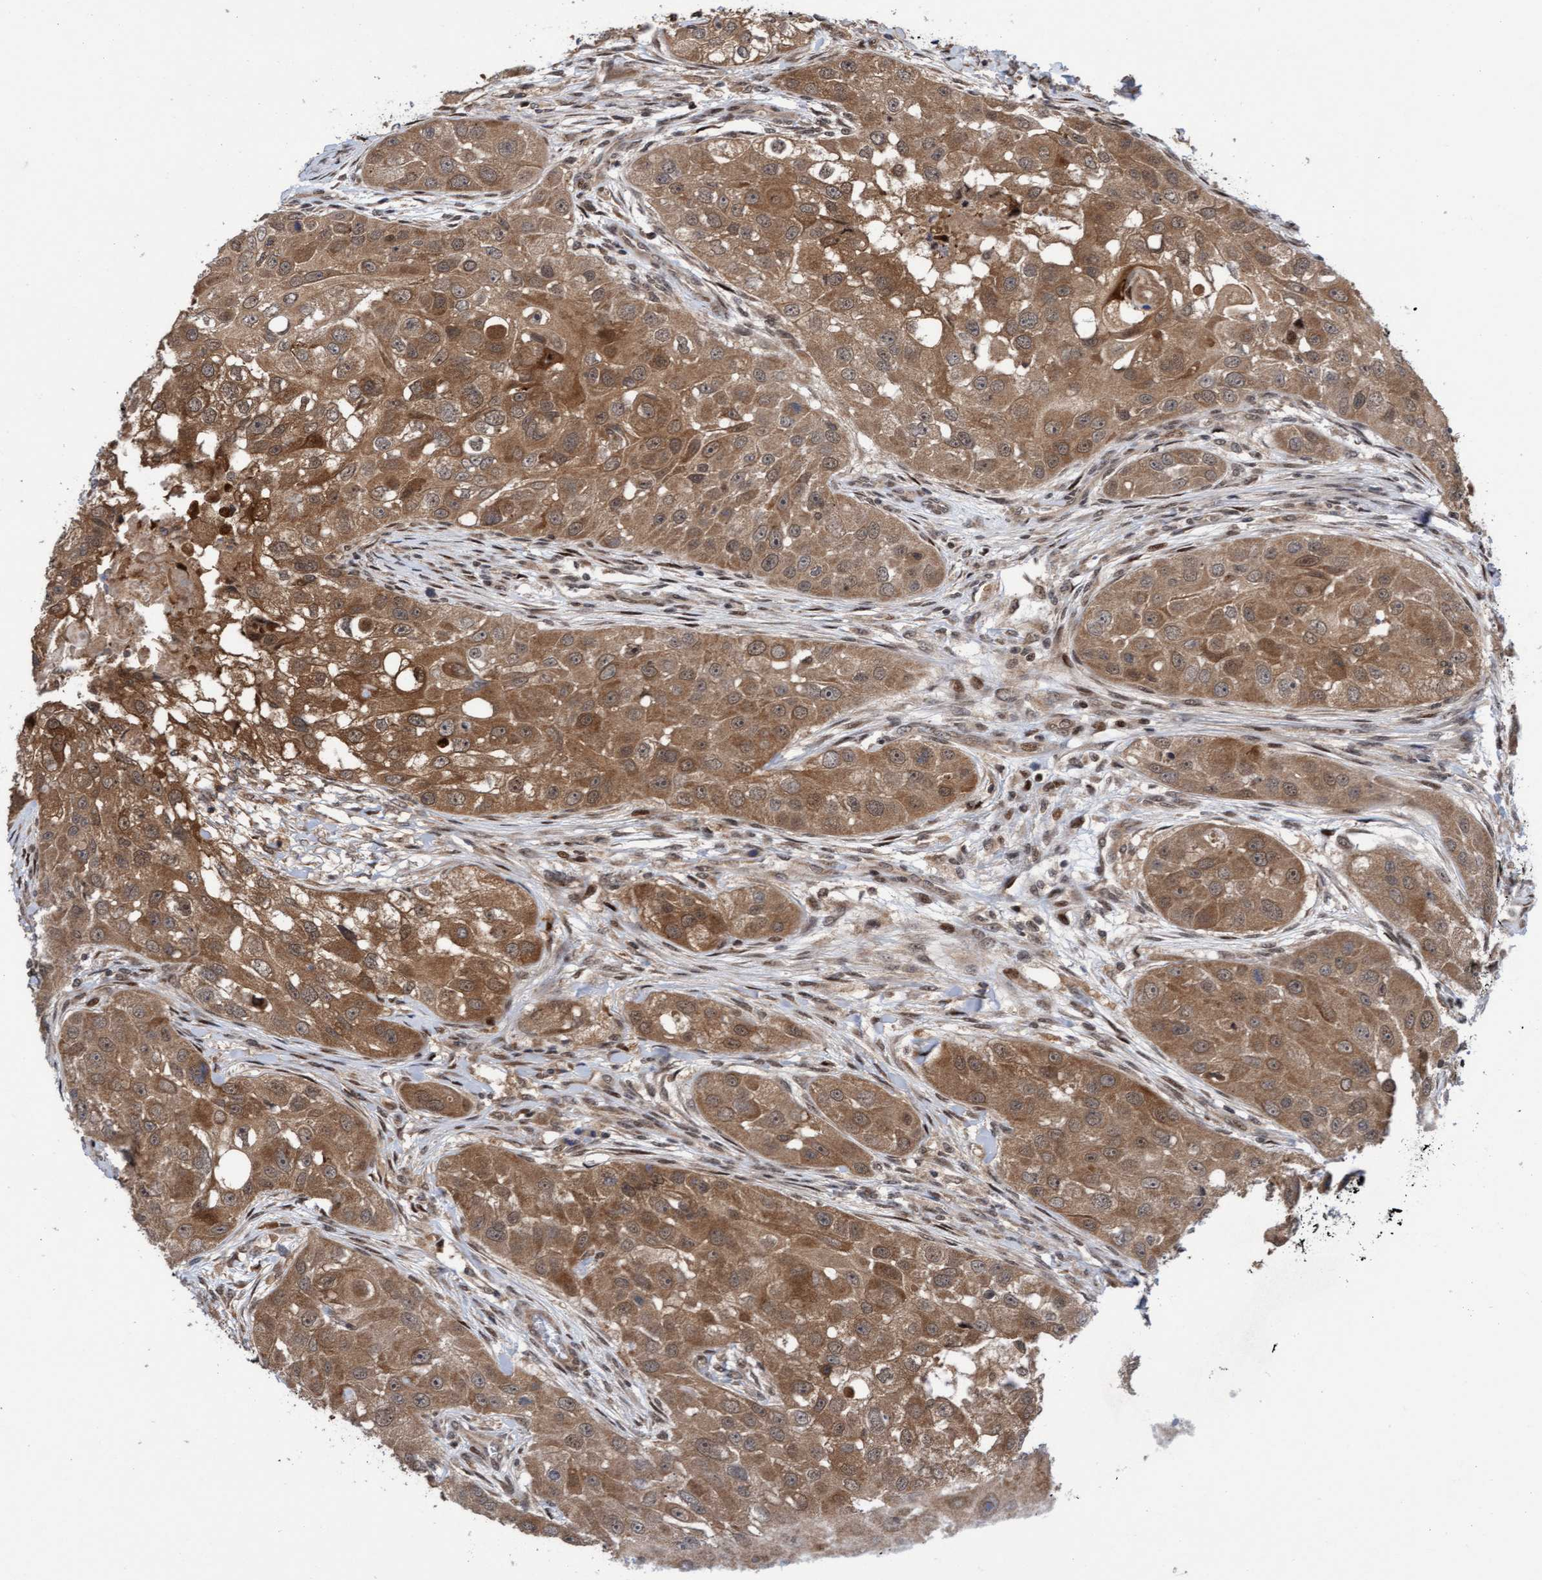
{"staining": {"intensity": "moderate", "quantity": ">75%", "location": "cytoplasmic/membranous"}, "tissue": "head and neck cancer", "cell_type": "Tumor cells", "image_type": "cancer", "snomed": [{"axis": "morphology", "description": "Normal tissue, NOS"}, {"axis": "morphology", "description": "Squamous cell carcinoma, NOS"}, {"axis": "topography", "description": "Skeletal muscle"}, {"axis": "topography", "description": "Head-Neck"}], "caption": "DAB (3,3'-diaminobenzidine) immunohistochemical staining of head and neck cancer (squamous cell carcinoma) exhibits moderate cytoplasmic/membranous protein positivity in about >75% of tumor cells. The staining was performed using DAB, with brown indicating positive protein expression. Nuclei are stained blue with hematoxylin.", "gene": "ITFG1", "patient": {"sex": "male", "age": 51}}